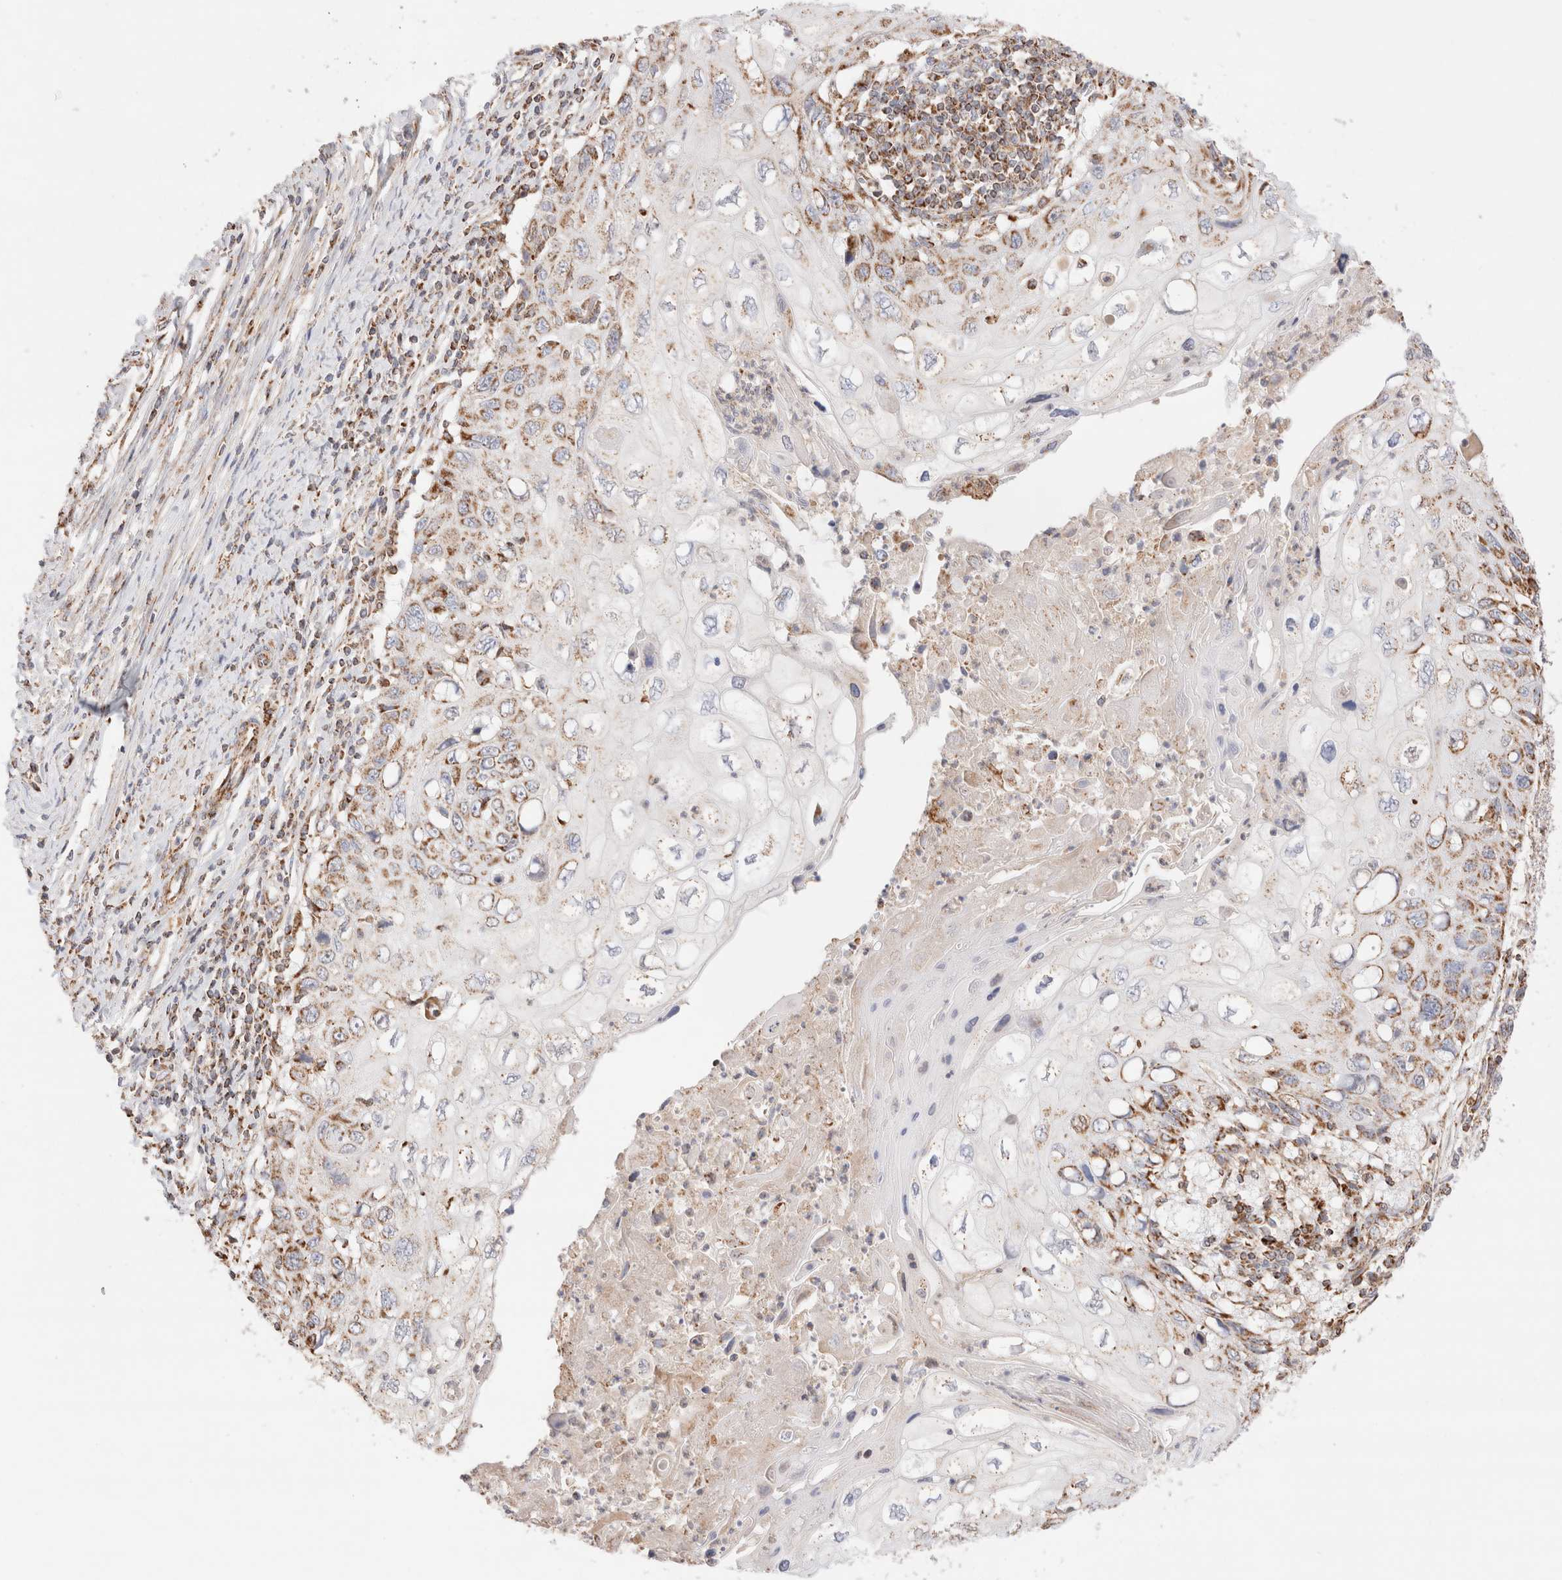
{"staining": {"intensity": "moderate", "quantity": "<25%", "location": "cytoplasmic/membranous"}, "tissue": "cervical cancer", "cell_type": "Tumor cells", "image_type": "cancer", "snomed": [{"axis": "morphology", "description": "Squamous cell carcinoma, NOS"}, {"axis": "topography", "description": "Cervix"}], "caption": "The micrograph shows staining of squamous cell carcinoma (cervical), revealing moderate cytoplasmic/membranous protein staining (brown color) within tumor cells.", "gene": "TMPPE", "patient": {"sex": "female", "age": 70}}